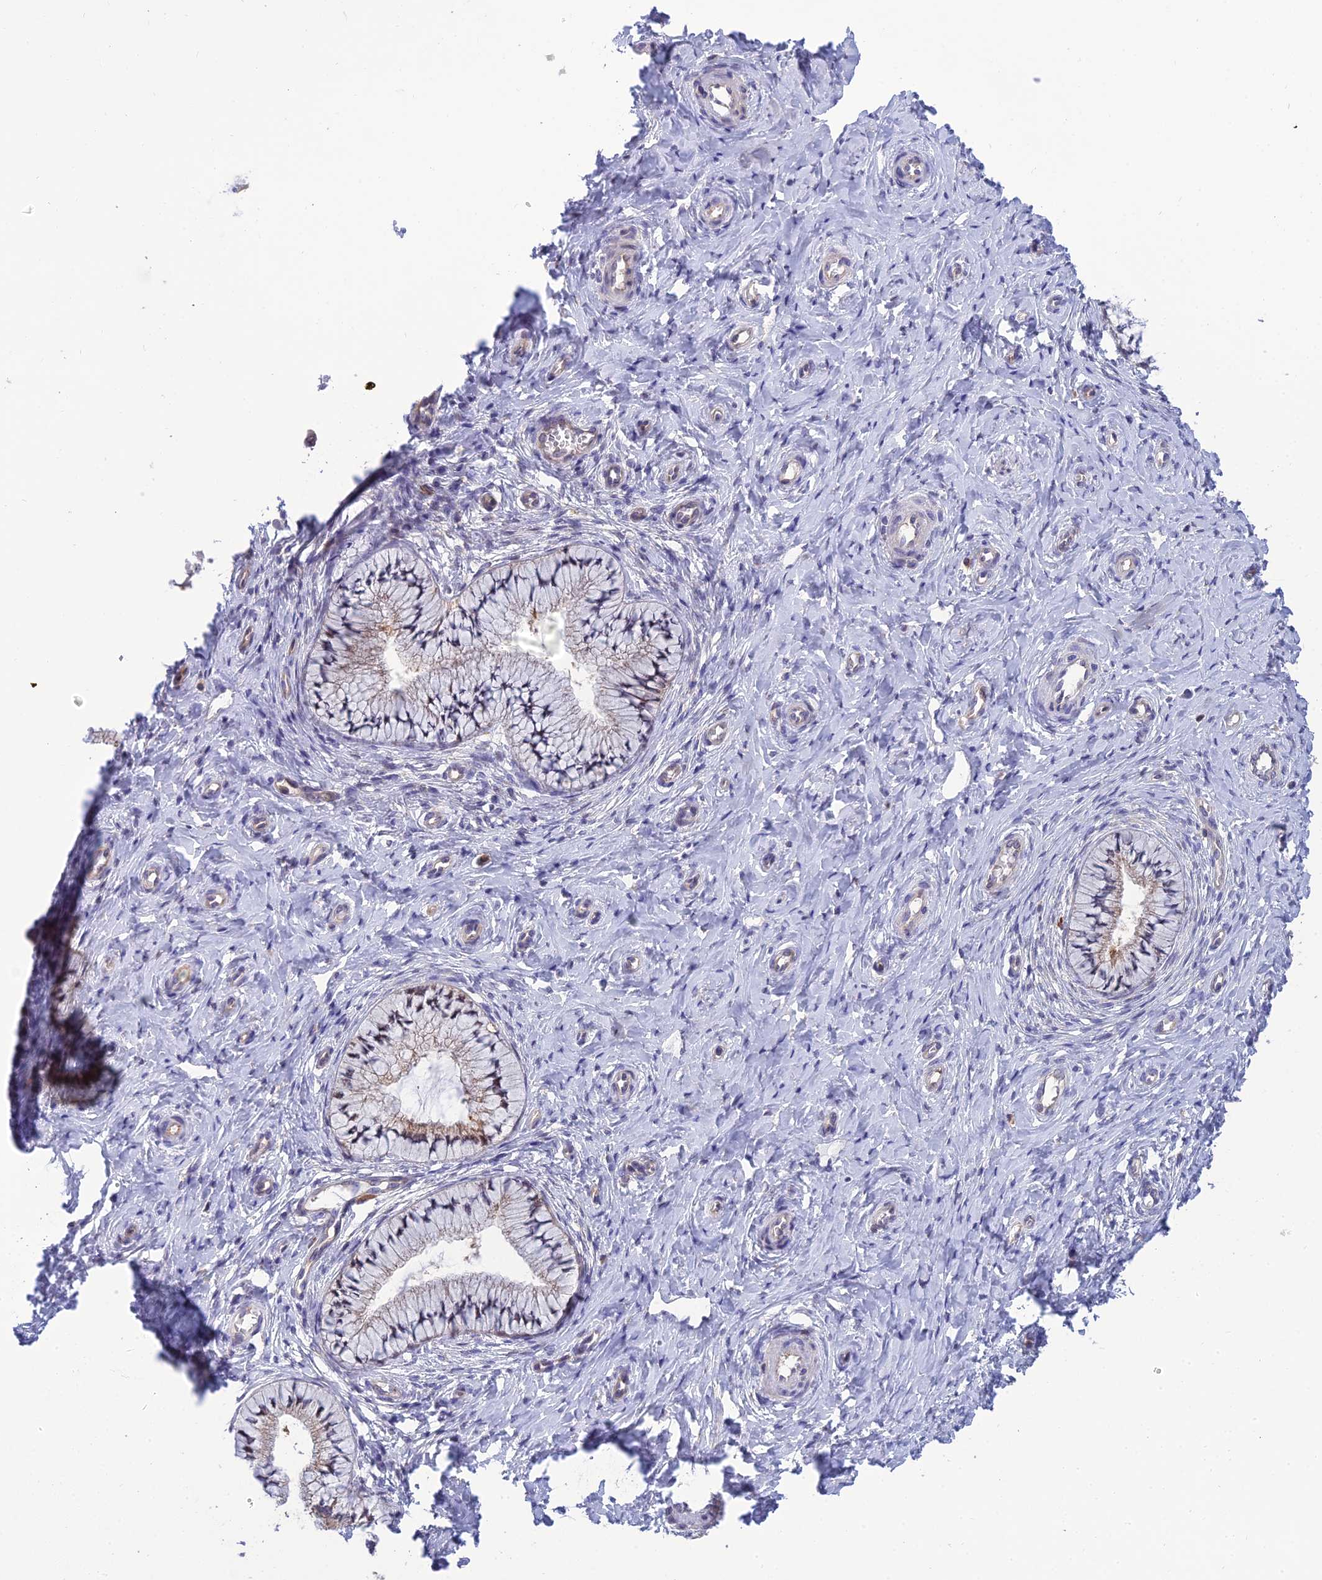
{"staining": {"intensity": "moderate", "quantity": "25%-75%", "location": "cytoplasmic/membranous"}, "tissue": "cervix", "cell_type": "Glandular cells", "image_type": "normal", "snomed": [{"axis": "morphology", "description": "Normal tissue, NOS"}, {"axis": "topography", "description": "Cervix"}], "caption": "An image showing moderate cytoplasmic/membranous expression in about 25%-75% of glandular cells in benign cervix, as visualized by brown immunohistochemical staining.", "gene": "CLCN7", "patient": {"sex": "female", "age": 36}}